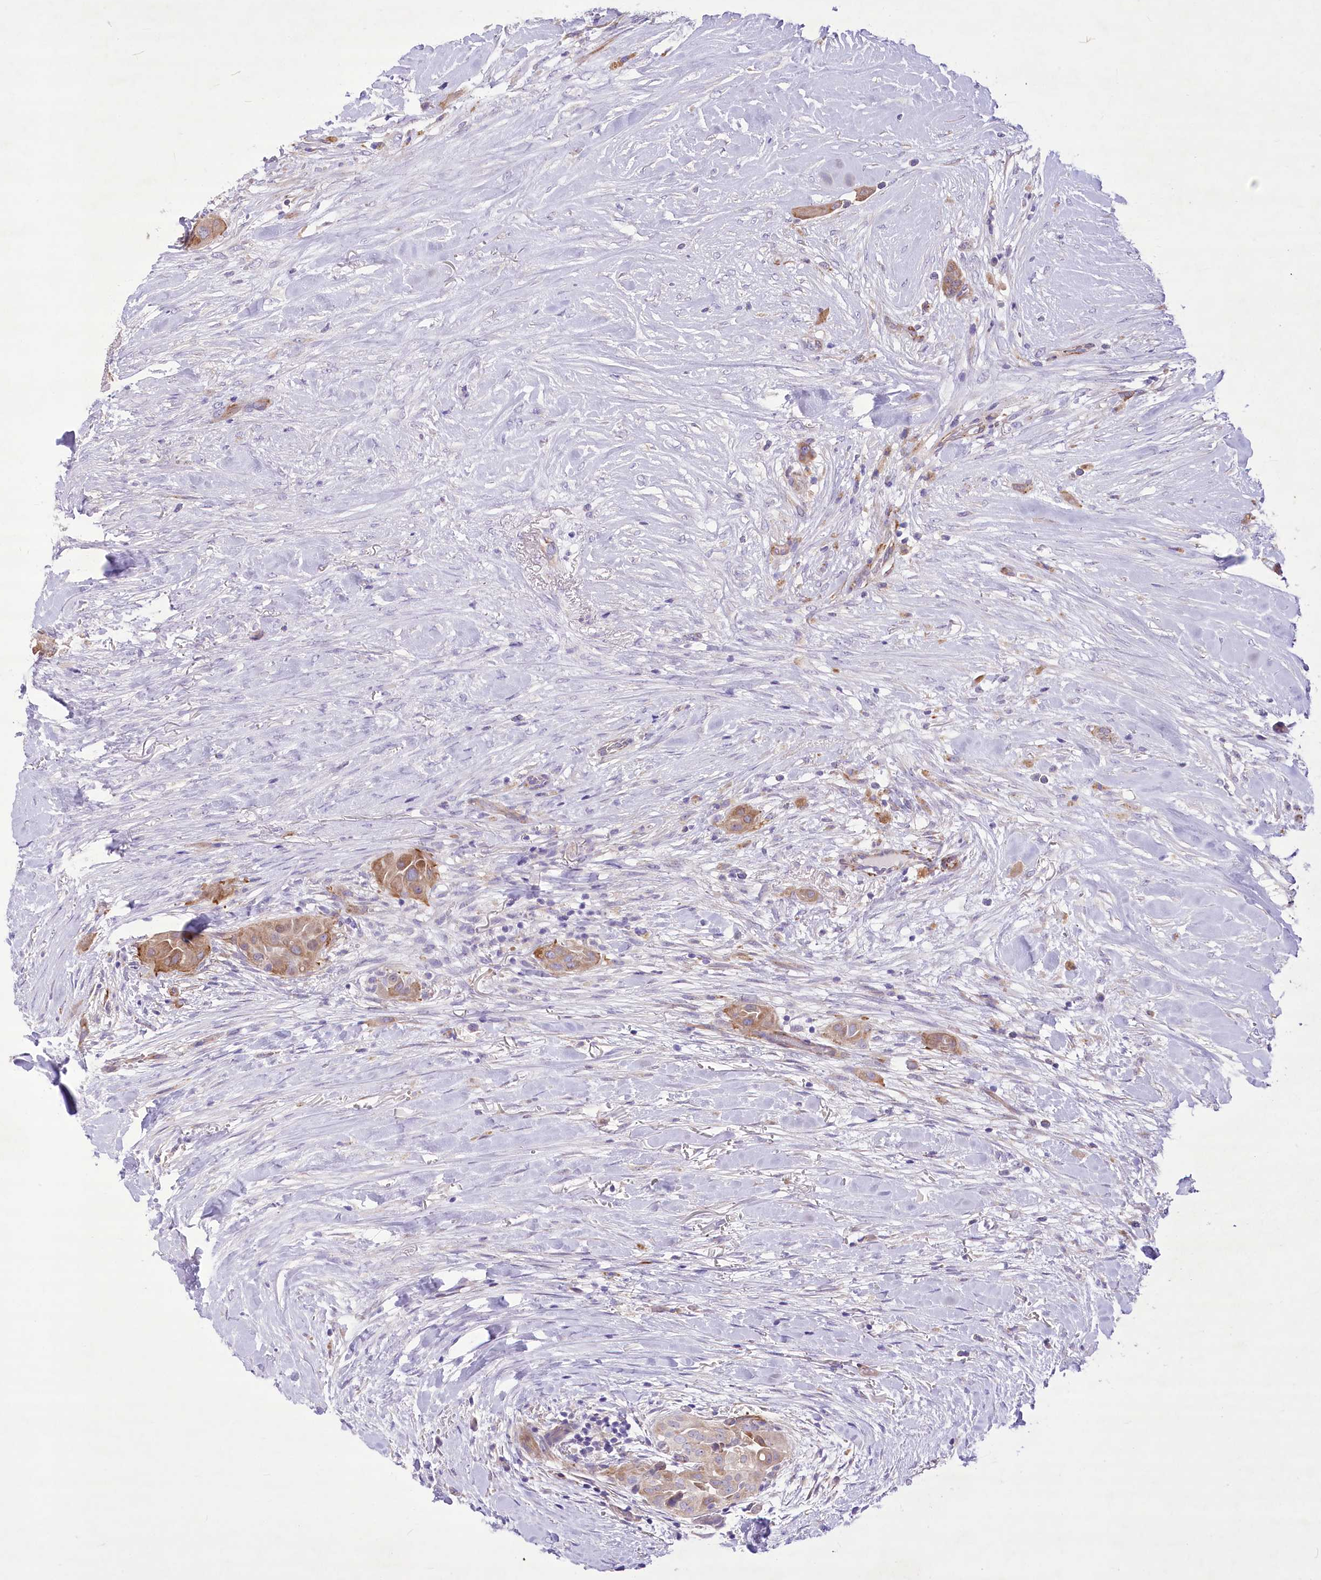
{"staining": {"intensity": "moderate", "quantity": ">75%", "location": "cytoplasmic/membranous"}, "tissue": "thyroid cancer", "cell_type": "Tumor cells", "image_type": "cancer", "snomed": [{"axis": "morphology", "description": "Papillary adenocarcinoma, NOS"}, {"axis": "topography", "description": "Thyroid gland"}], "caption": "Immunohistochemical staining of thyroid papillary adenocarcinoma exhibits medium levels of moderate cytoplasmic/membranous protein staining in approximately >75% of tumor cells. The staining was performed using DAB to visualize the protein expression in brown, while the nuclei were stained in blue with hematoxylin (Magnification: 20x).", "gene": "ANGPTL3", "patient": {"sex": "female", "age": 59}}